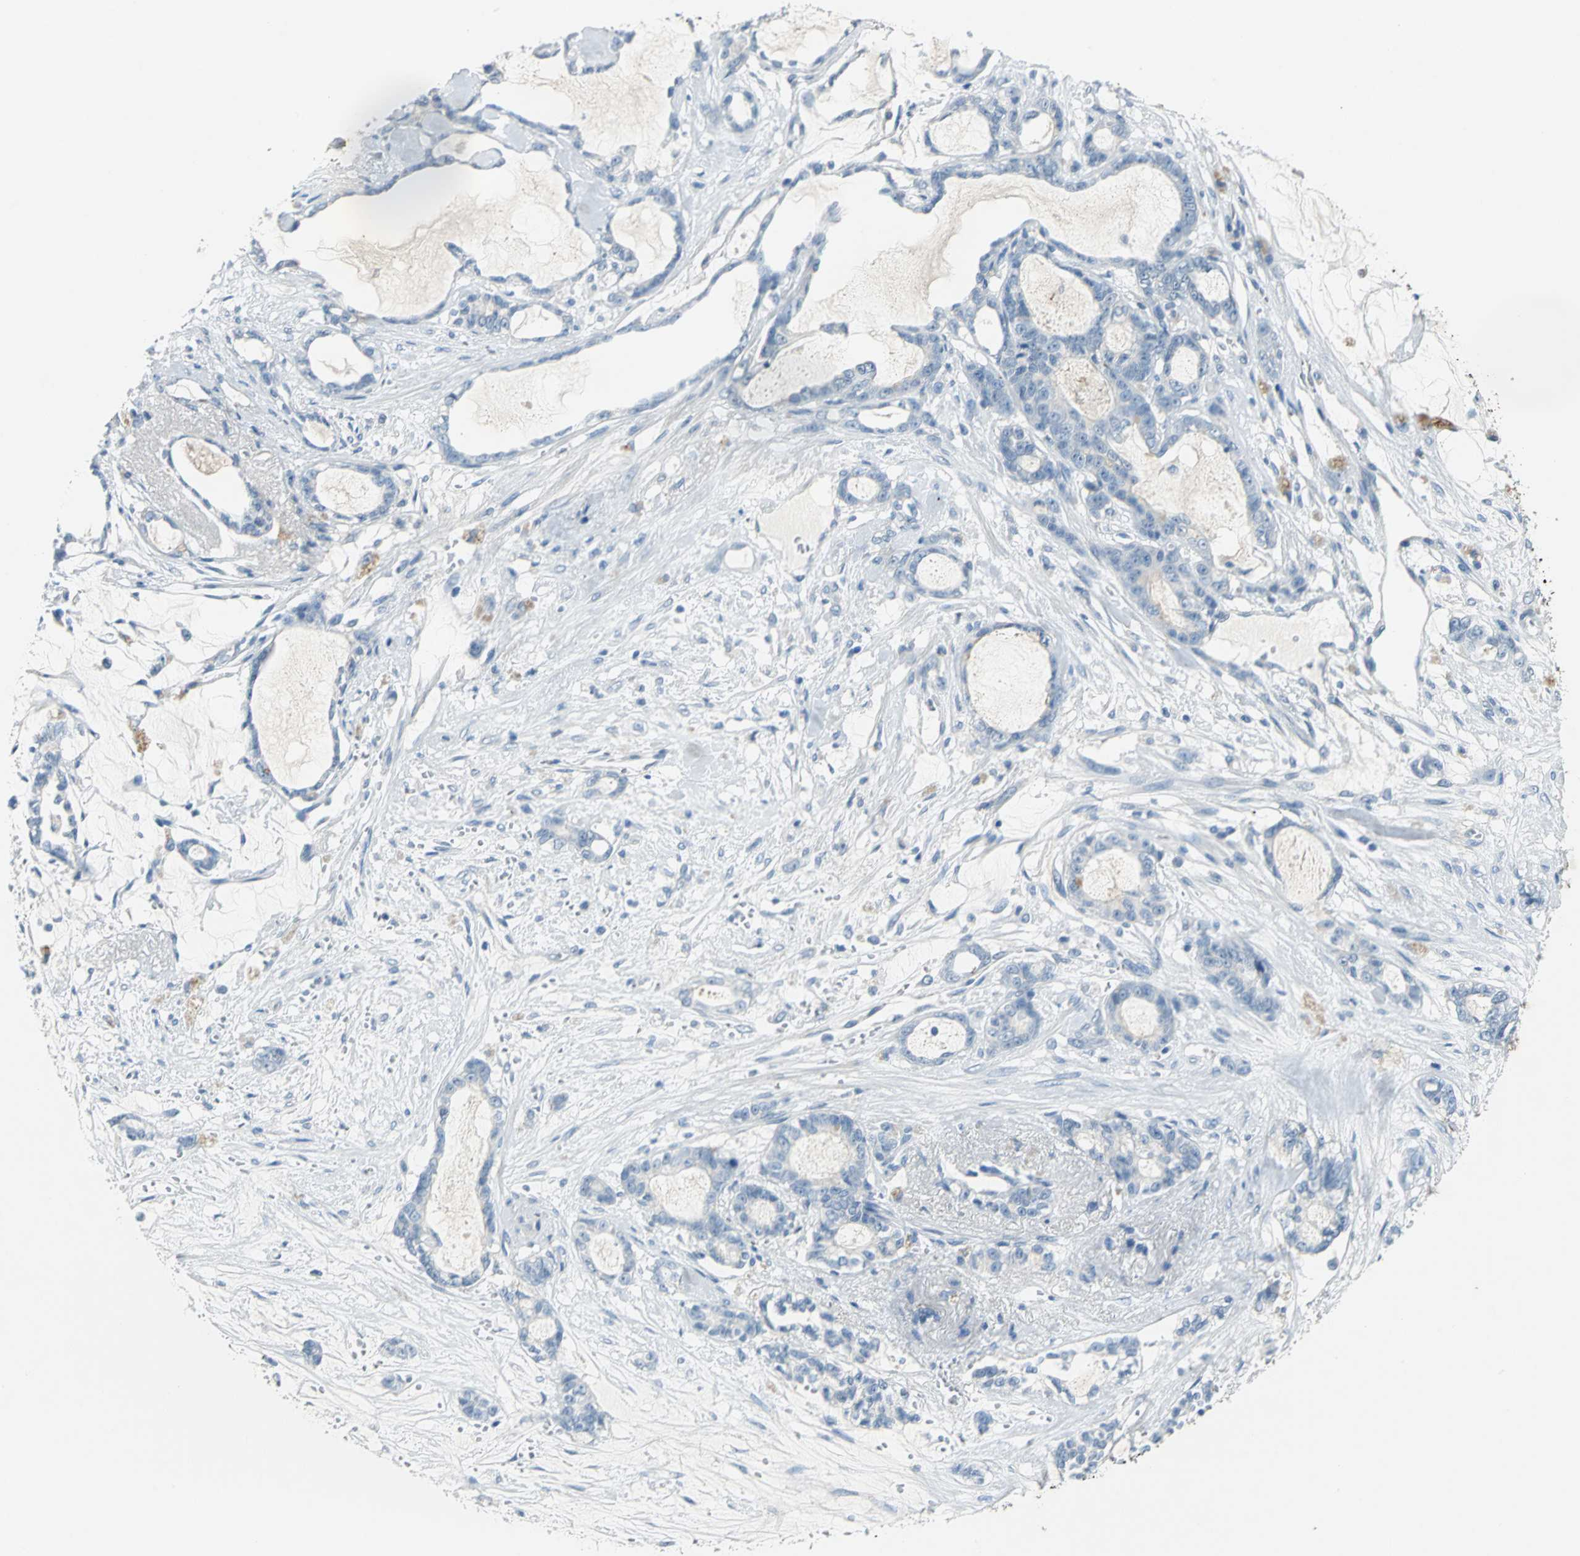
{"staining": {"intensity": "negative", "quantity": "none", "location": "none"}, "tissue": "pancreatic cancer", "cell_type": "Tumor cells", "image_type": "cancer", "snomed": [{"axis": "morphology", "description": "Adenocarcinoma, NOS"}, {"axis": "topography", "description": "Pancreas"}], "caption": "High magnification brightfield microscopy of adenocarcinoma (pancreatic) stained with DAB (3,3'-diaminobenzidine) (brown) and counterstained with hematoxylin (blue): tumor cells show no significant expression. Nuclei are stained in blue.", "gene": "PTGDS", "patient": {"sex": "female", "age": 73}}